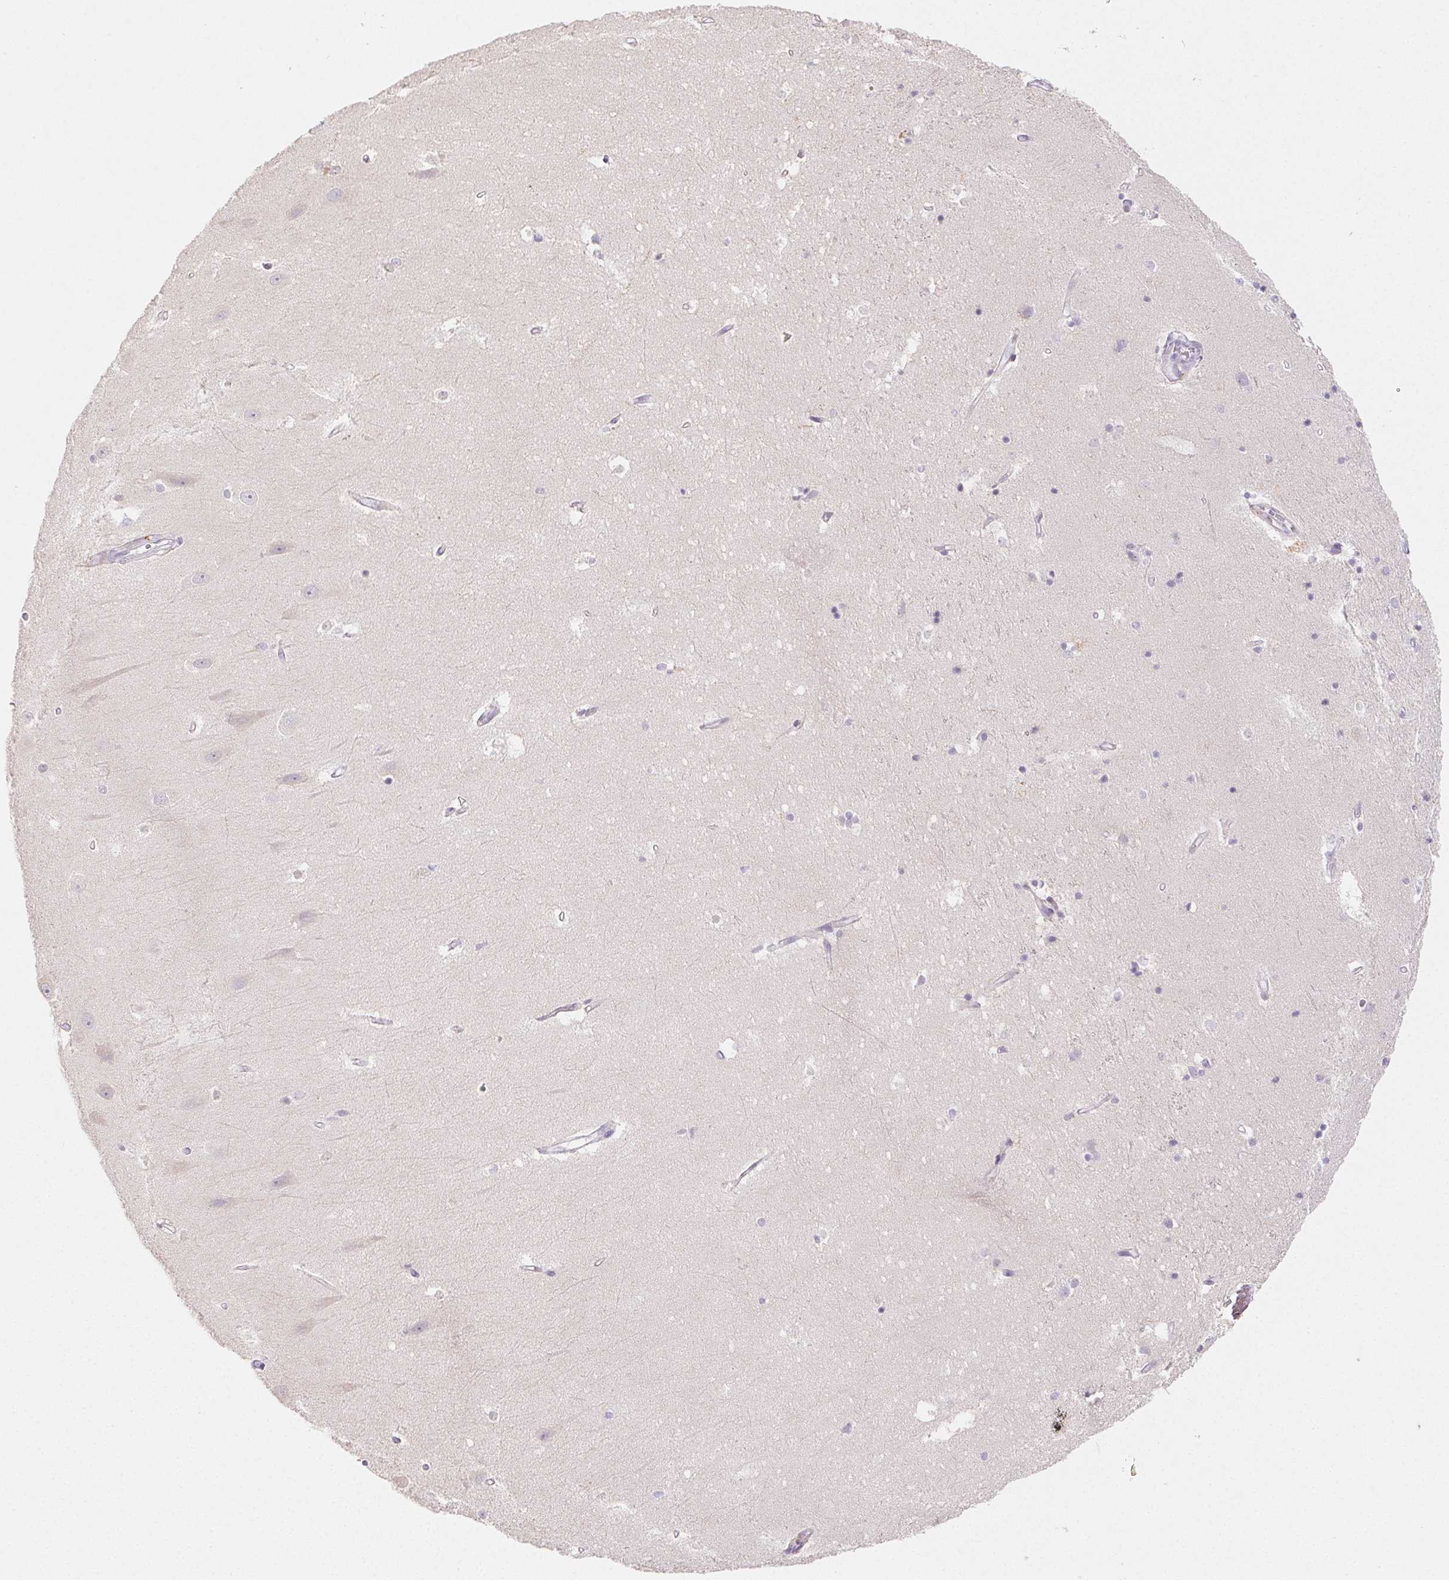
{"staining": {"intensity": "negative", "quantity": "none", "location": "none"}, "tissue": "hippocampus", "cell_type": "Glial cells", "image_type": "normal", "snomed": [{"axis": "morphology", "description": "Normal tissue, NOS"}, {"axis": "topography", "description": "Hippocampus"}], "caption": "Immunohistochemical staining of normal hippocampus exhibits no significant staining in glial cells.", "gene": "ACVR1B", "patient": {"sex": "male", "age": 63}}